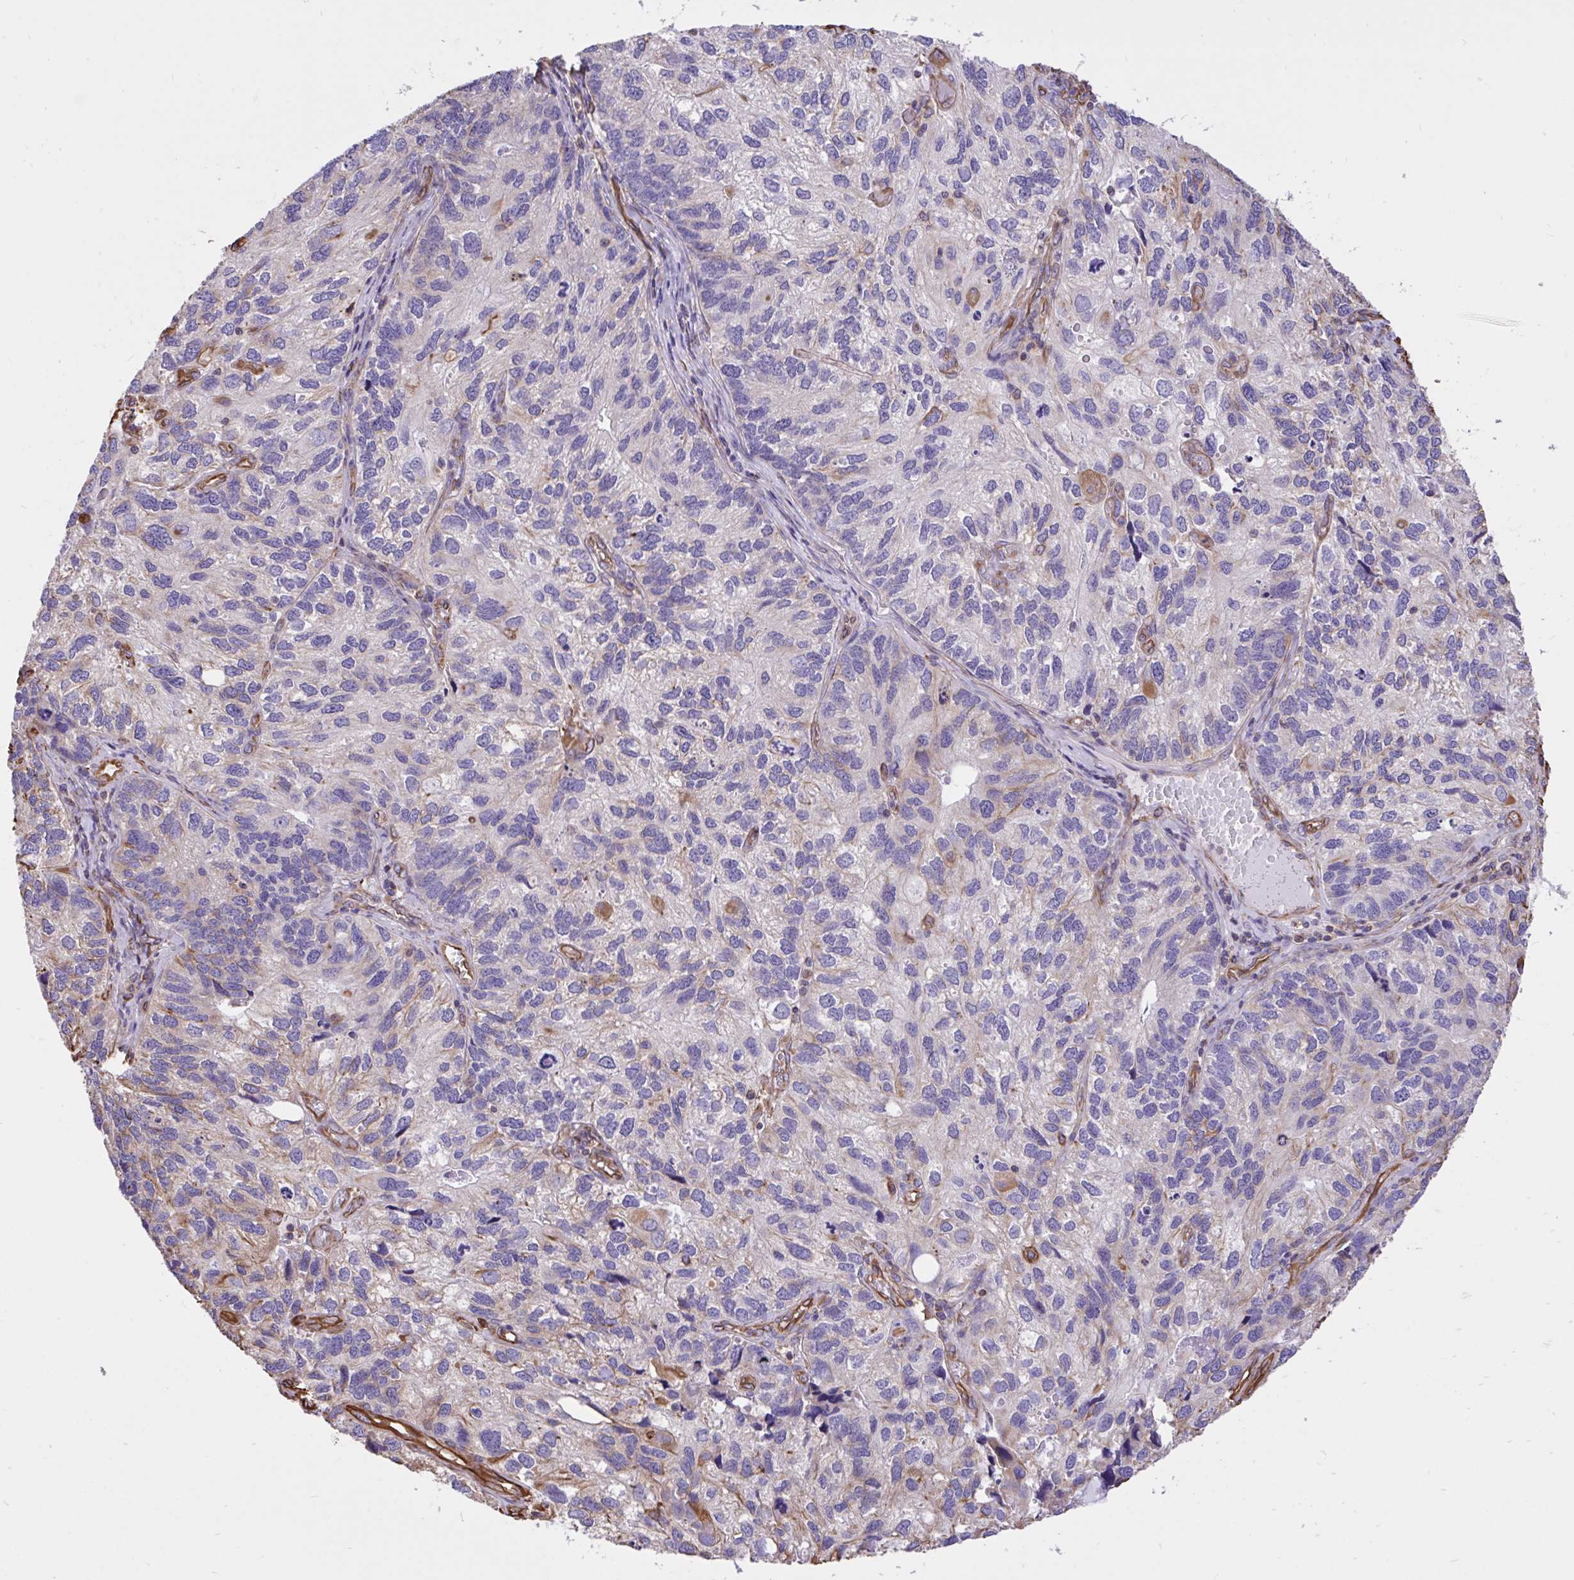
{"staining": {"intensity": "negative", "quantity": "none", "location": "none"}, "tissue": "endometrial cancer", "cell_type": "Tumor cells", "image_type": "cancer", "snomed": [{"axis": "morphology", "description": "Carcinoma, NOS"}, {"axis": "topography", "description": "Uterus"}], "caption": "DAB (3,3'-diaminobenzidine) immunohistochemical staining of endometrial cancer (carcinoma) shows no significant staining in tumor cells.", "gene": "RNF103", "patient": {"sex": "female", "age": 76}}